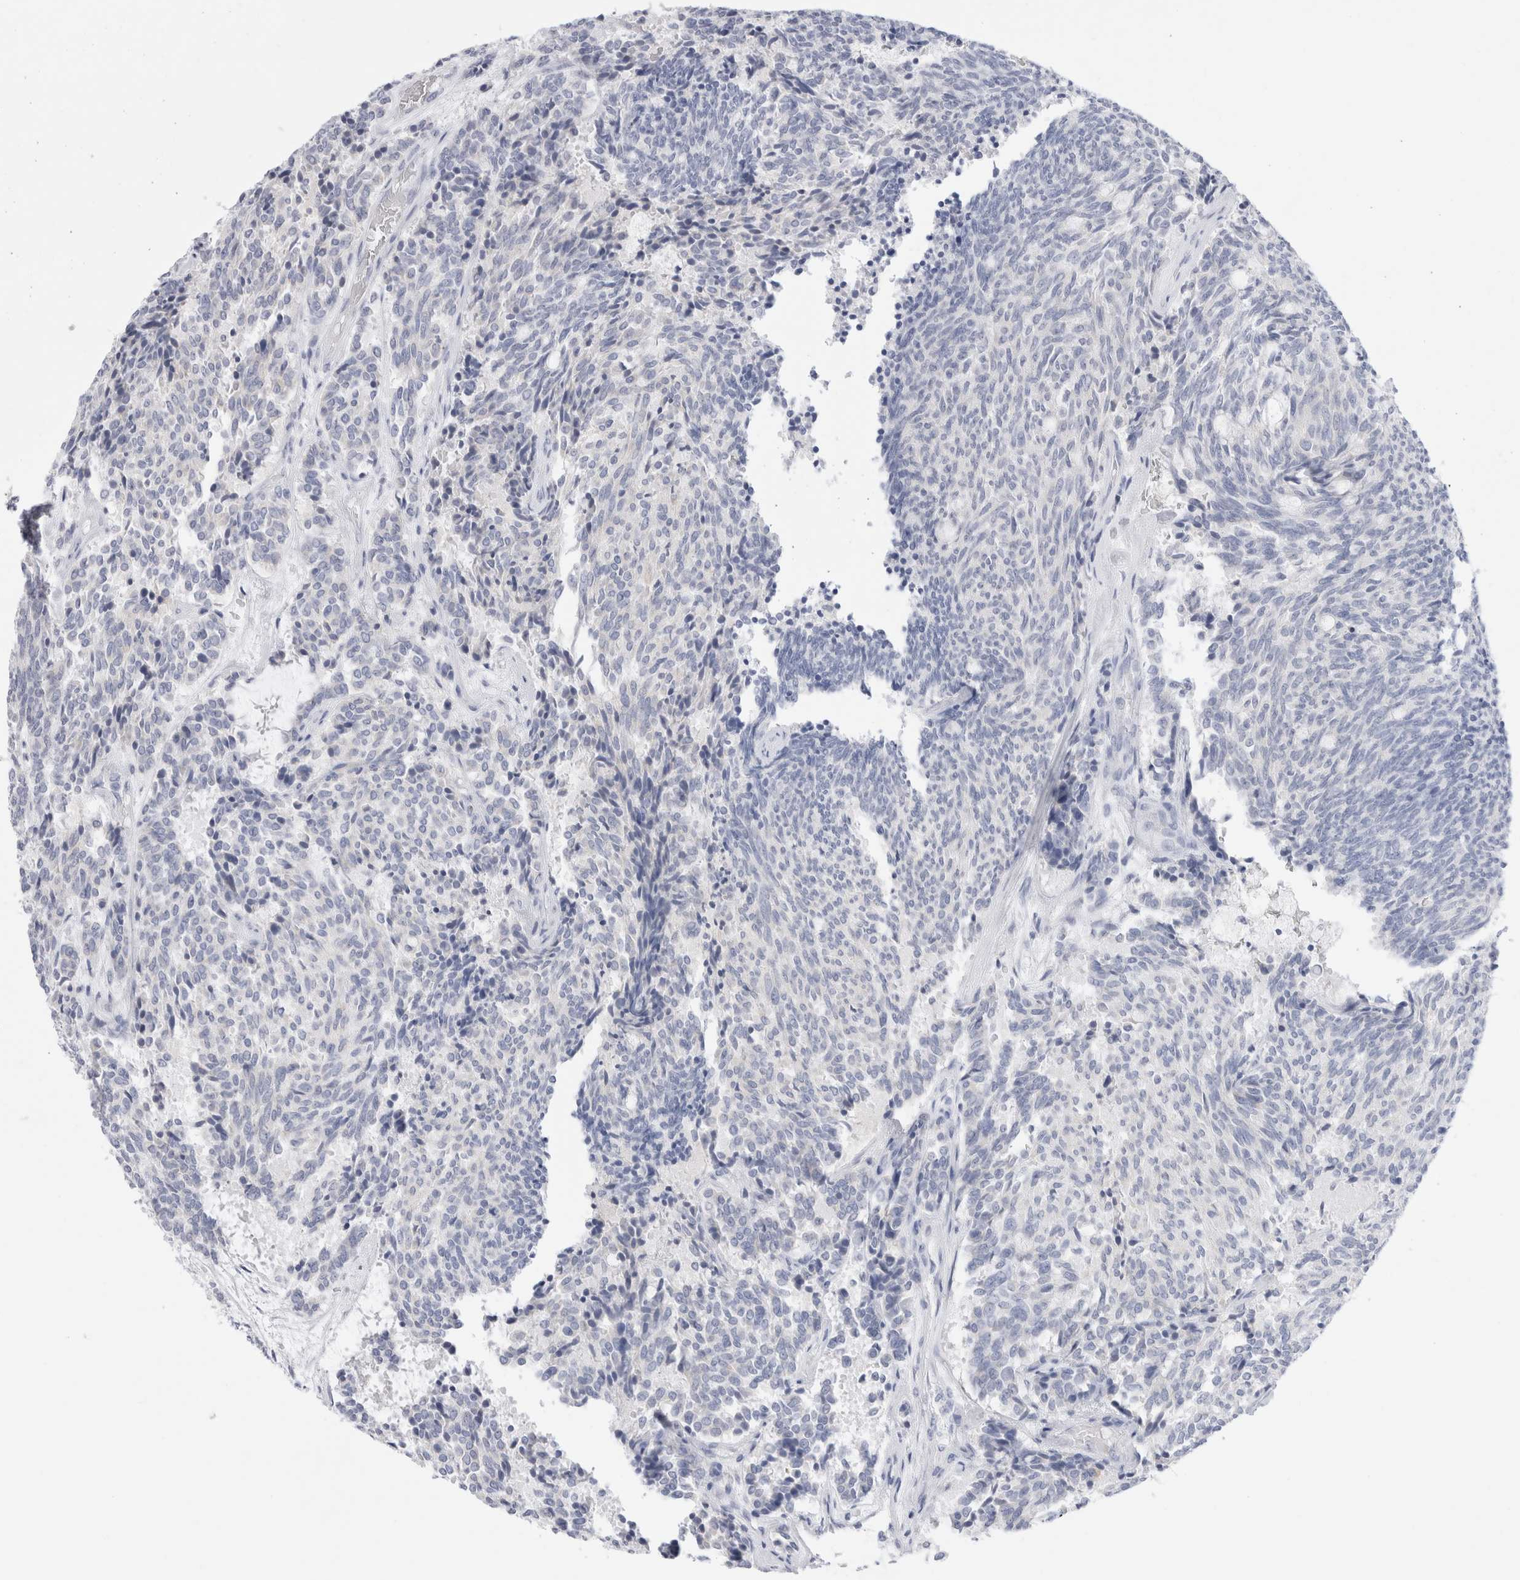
{"staining": {"intensity": "negative", "quantity": "none", "location": "none"}, "tissue": "carcinoid", "cell_type": "Tumor cells", "image_type": "cancer", "snomed": [{"axis": "morphology", "description": "Carcinoid, malignant, NOS"}, {"axis": "topography", "description": "Pancreas"}], "caption": "Immunohistochemical staining of carcinoid shows no significant expression in tumor cells.", "gene": "MUC15", "patient": {"sex": "female", "age": 54}}